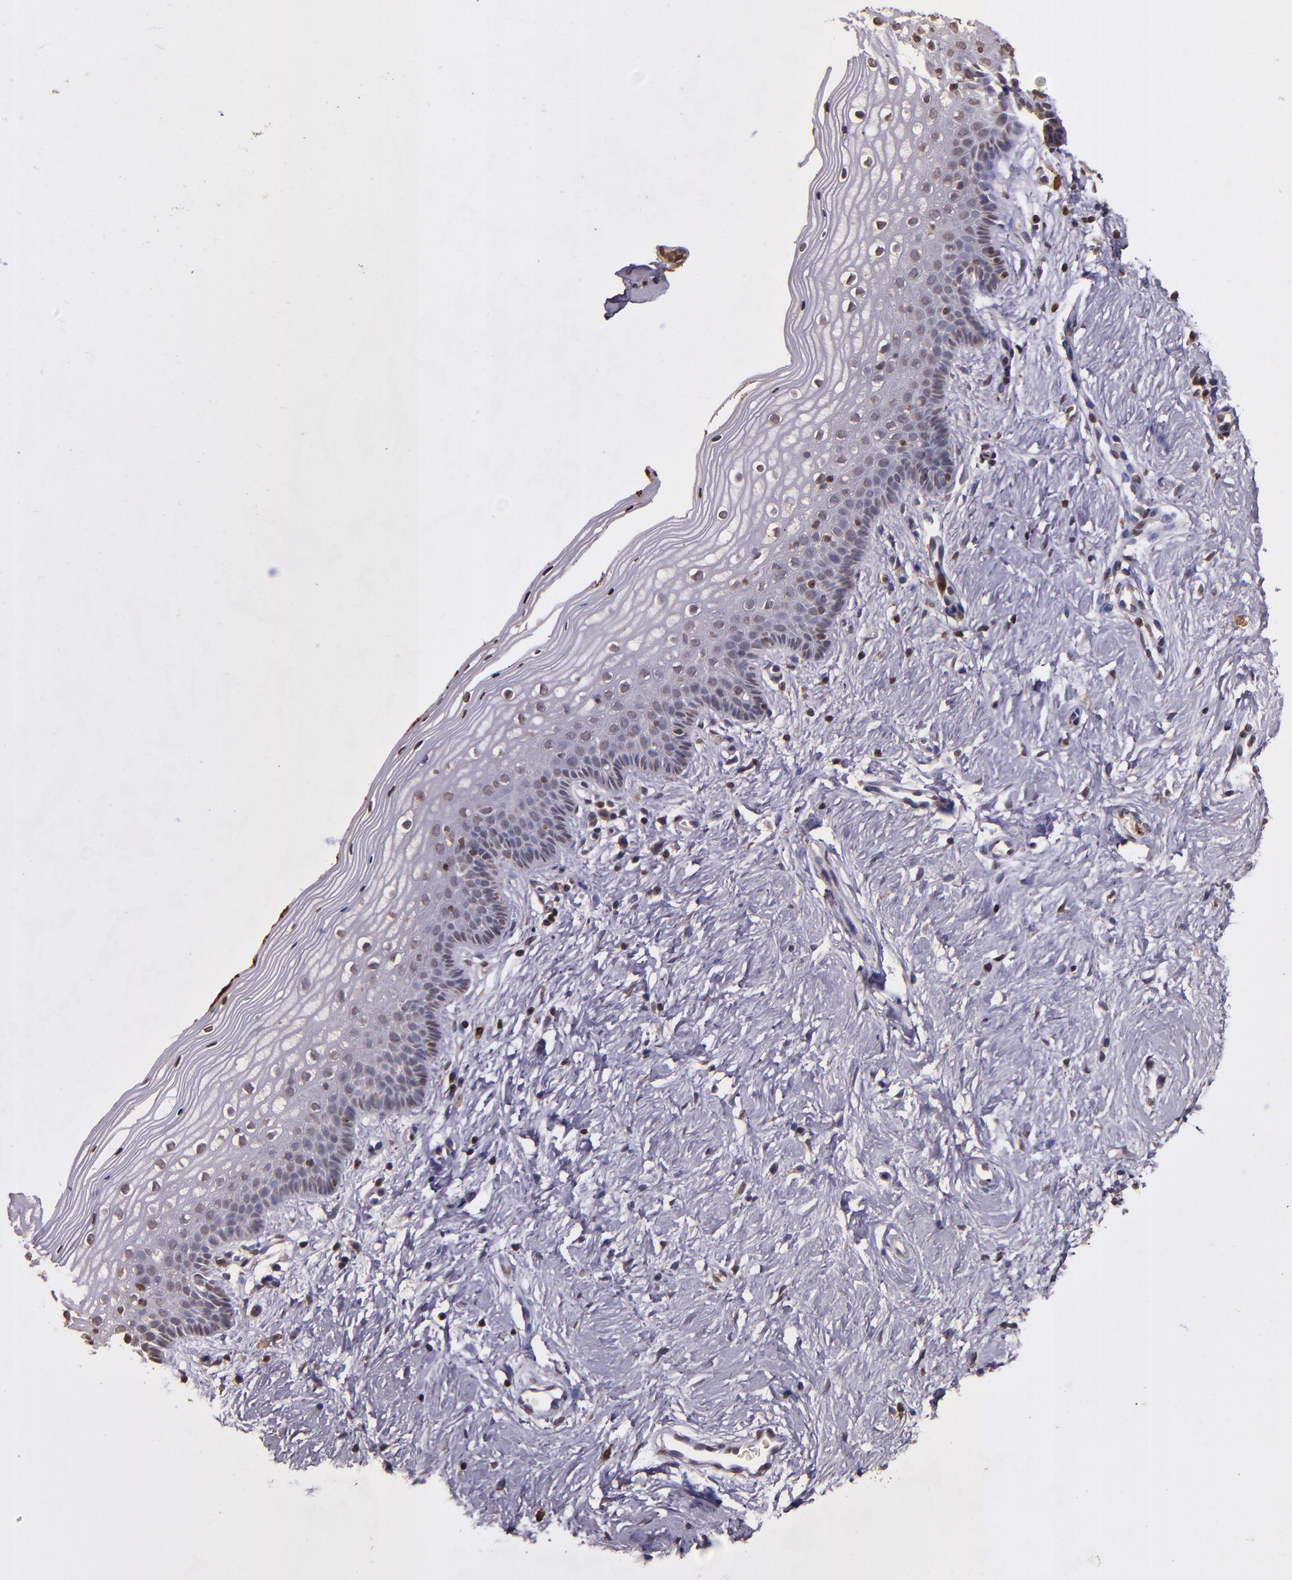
{"staining": {"intensity": "strong", "quantity": "<25%", "location": "nuclear"}, "tissue": "vagina", "cell_type": "Squamous epithelial cells", "image_type": "normal", "snomed": [{"axis": "morphology", "description": "Normal tissue, NOS"}, {"axis": "topography", "description": "Vagina"}], "caption": "A brown stain shows strong nuclear expression of a protein in squamous epithelial cells of benign human vagina.", "gene": "SLC2A3", "patient": {"sex": "female", "age": 46}}